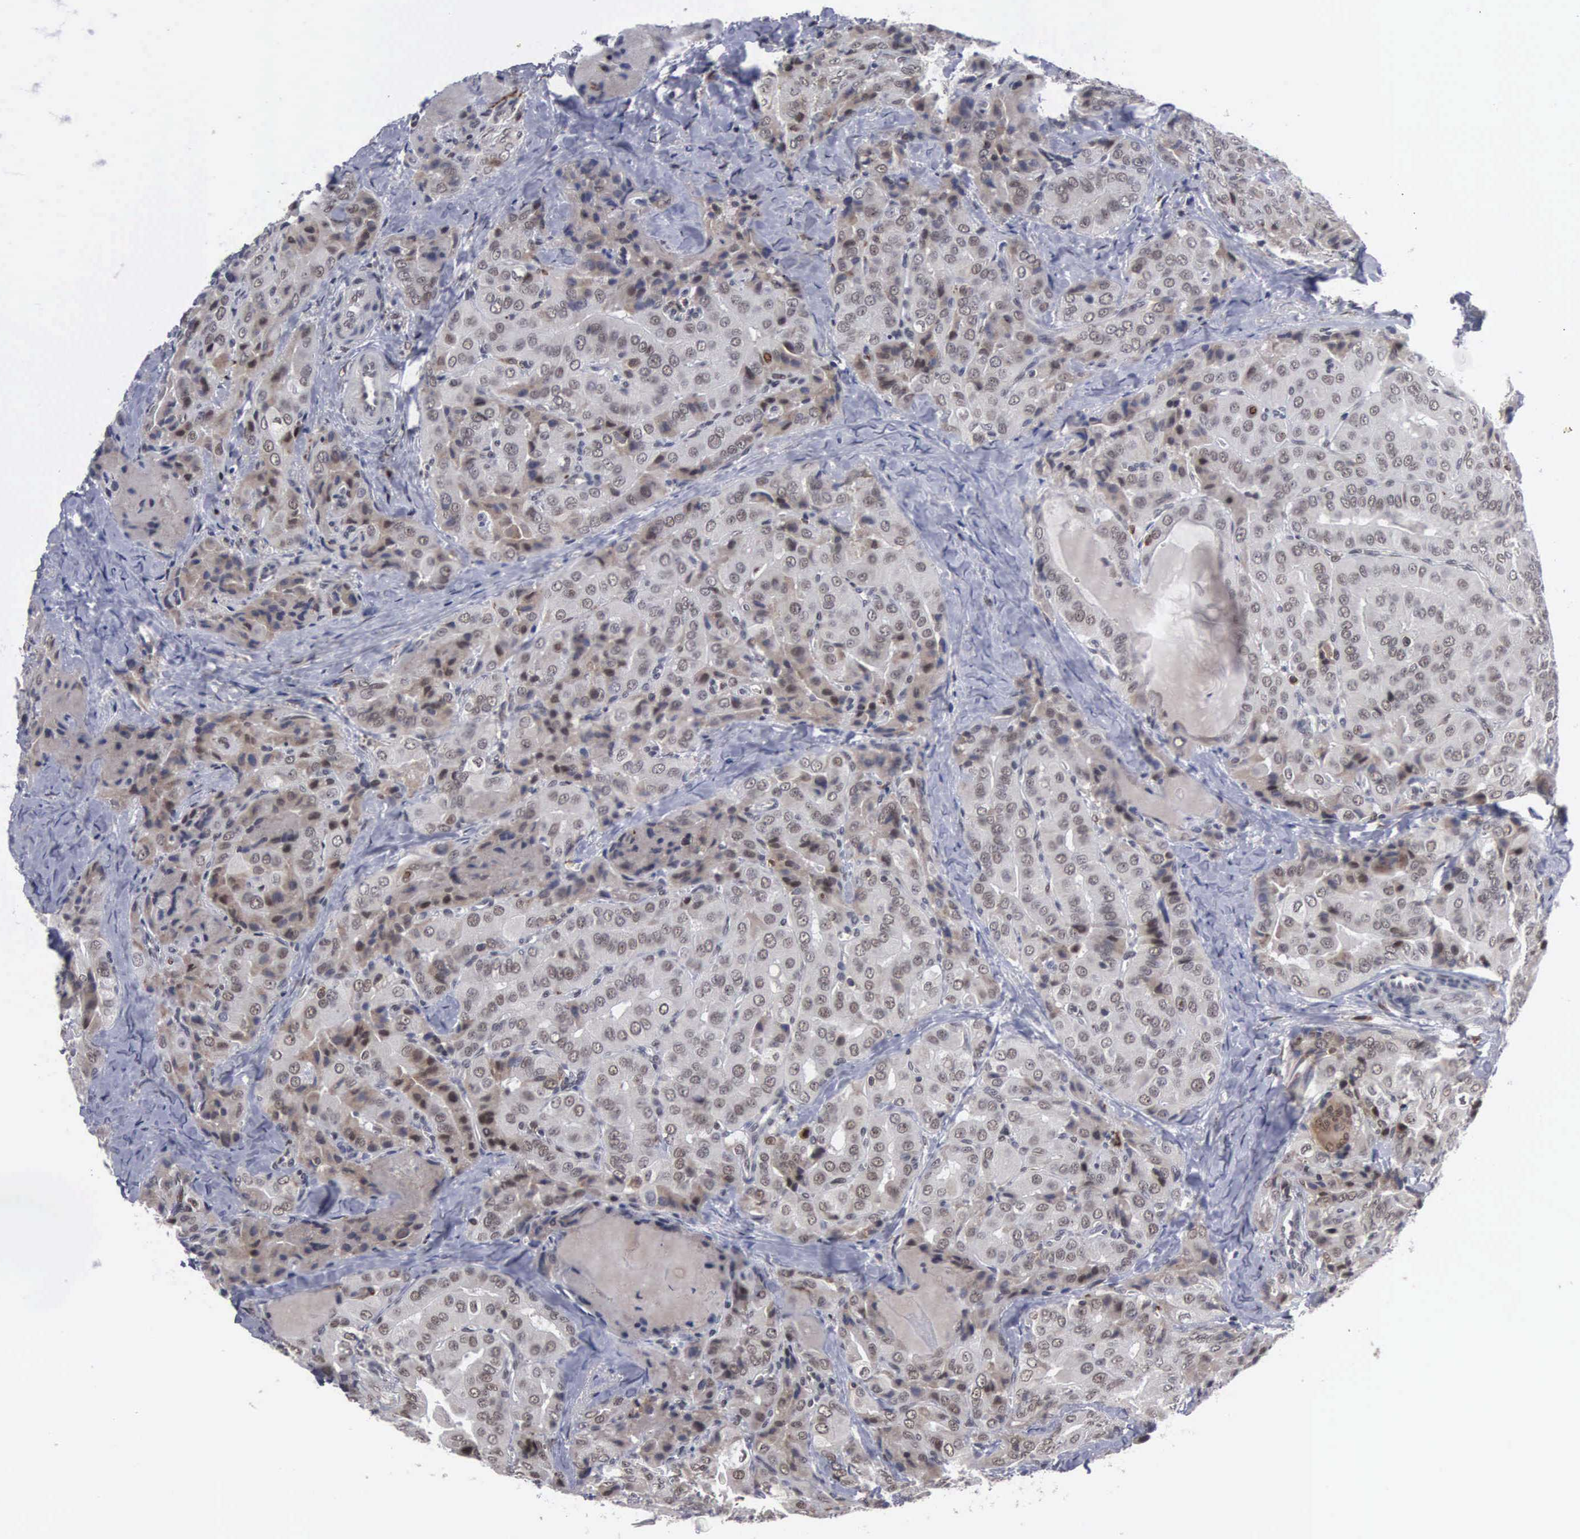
{"staining": {"intensity": "weak", "quantity": "25%-75%", "location": "cytoplasmic/membranous,nuclear"}, "tissue": "thyroid cancer", "cell_type": "Tumor cells", "image_type": "cancer", "snomed": [{"axis": "morphology", "description": "Papillary adenocarcinoma, NOS"}, {"axis": "topography", "description": "Thyroid gland"}], "caption": "Weak cytoplasmic/membranous and nuclear protein staining is seen in approximately 25%-75% of tumor cells in thyroid cancer (papillary adenocarcinoma). The protein of interest is stained brown, and the nuclei are stained in blue (DAB IHC with brightfield microscopy, high magnification).", "gene": "TRMT5", "patient": {"sex": "female", "age": 71}}